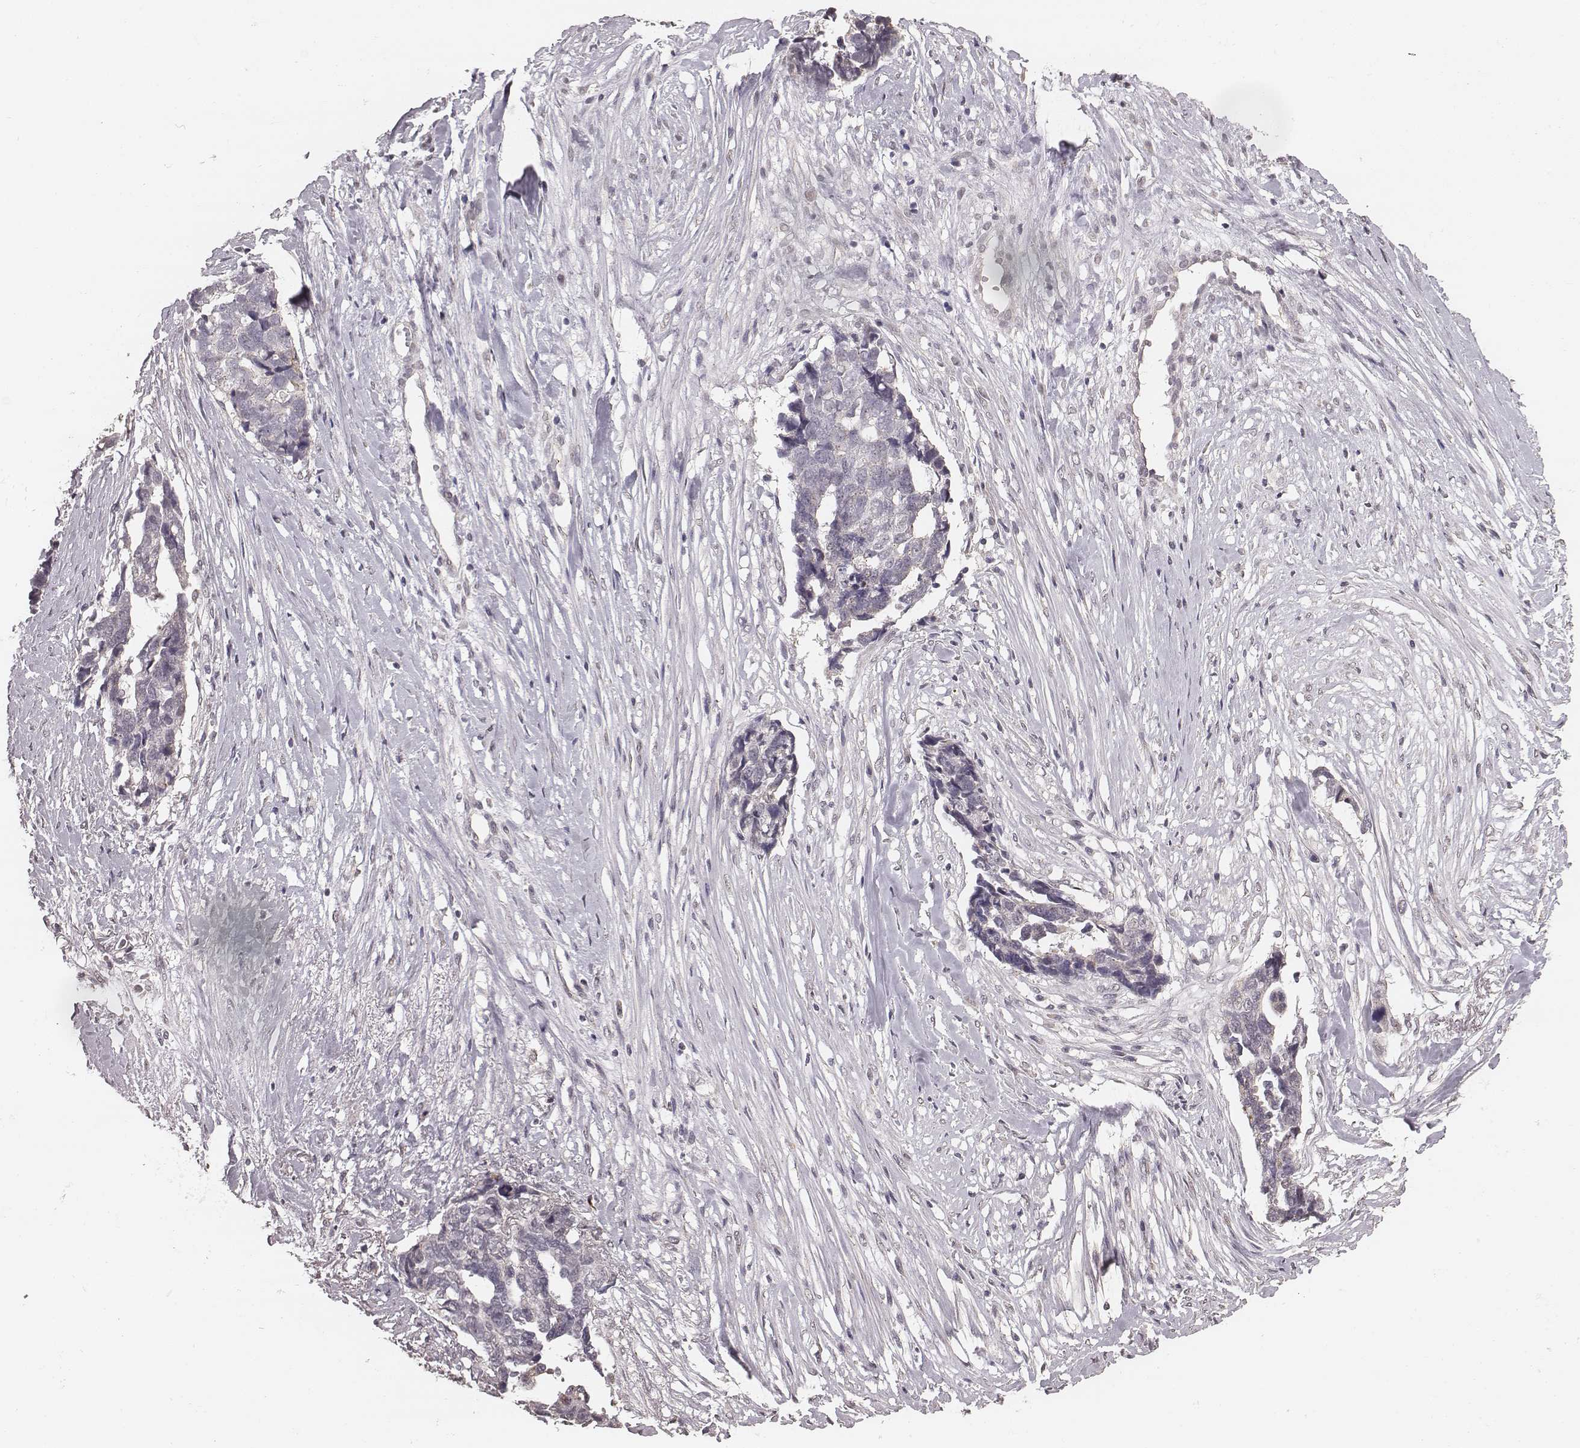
{"staining": {"intensity": "negative", "quantity": "none", "location": "none"}, "tissue": "ovarian cancer", "cell_type": "Tumor cells", "image_type": "cancer", "snomed": [{"axis": "morphology", "description": "Cystadenocarcinoma, serous, NOS"}, {"axis": "topography", "description": "Ovary"}], "caption": "IHC micrograph of human ovarian serous cystadenocarcinoma stained for a protein (brown), which shows no staining in tumor cells. (Immunohistochemistry (ihc), brightfield microscopy, high magnification).", "gene": "SLC7A4", "patient": {"sex": "female", "age": 69}}